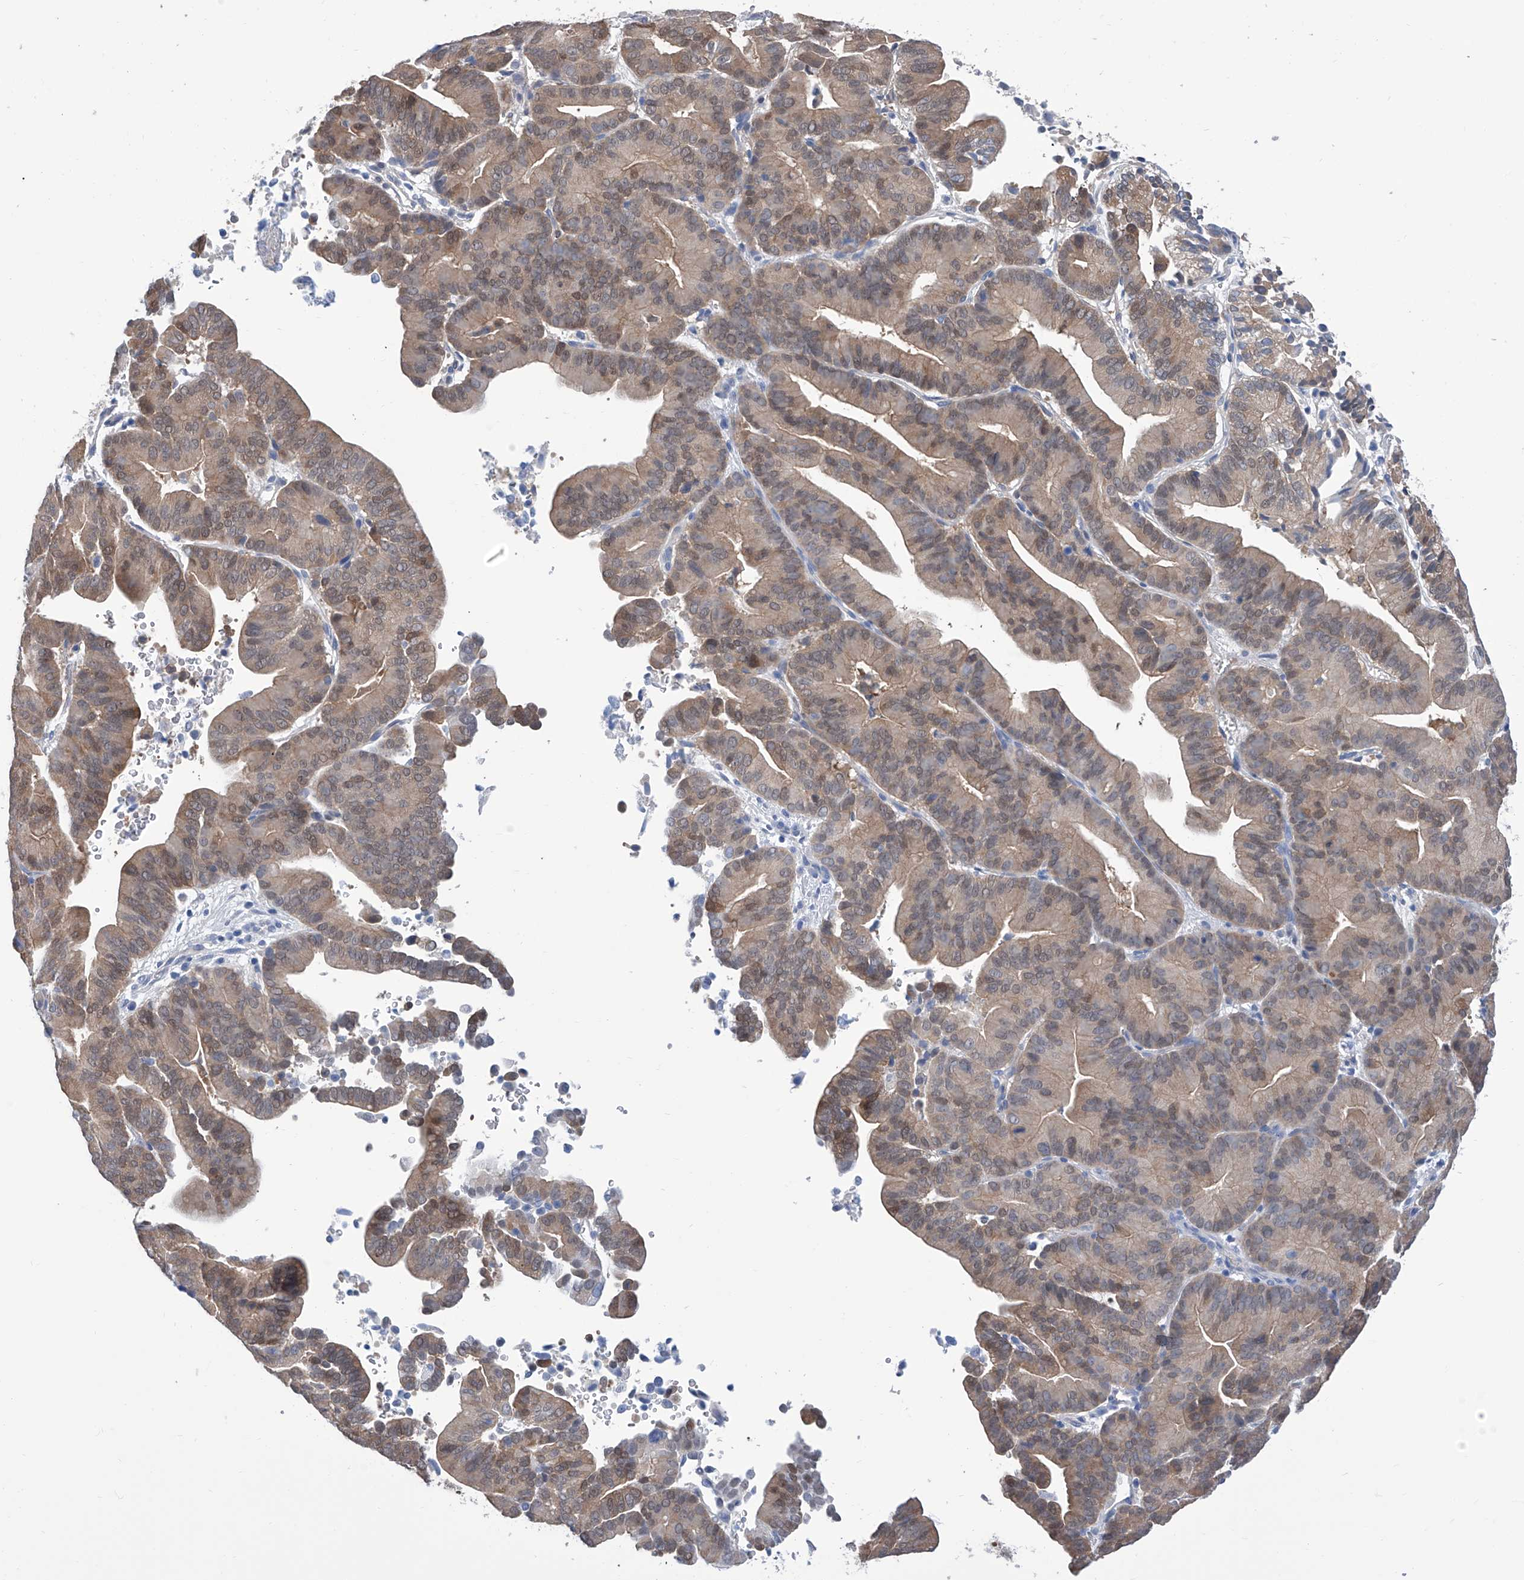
{"staining": {"intensity": "weak", "quantity": ">75%", "location": "cytoplasmic/membranous"}, "tissue": "liver cancer", "cell_type": "Tumor cells", "image_type": "cancer", "snomed": [{"axis": "morphology", "description": "Cholangiocarcinoma"}, {"axis": "topography", "description": "Liver"}], "caption": "Immunohistochemical staining of liver cancer demonstrates low levels of weak cytoplasmic/membranous staining in about >75% of tumor cells.", "gene": "IMPA2", "patient": {"sex": "female", "age": 75}}